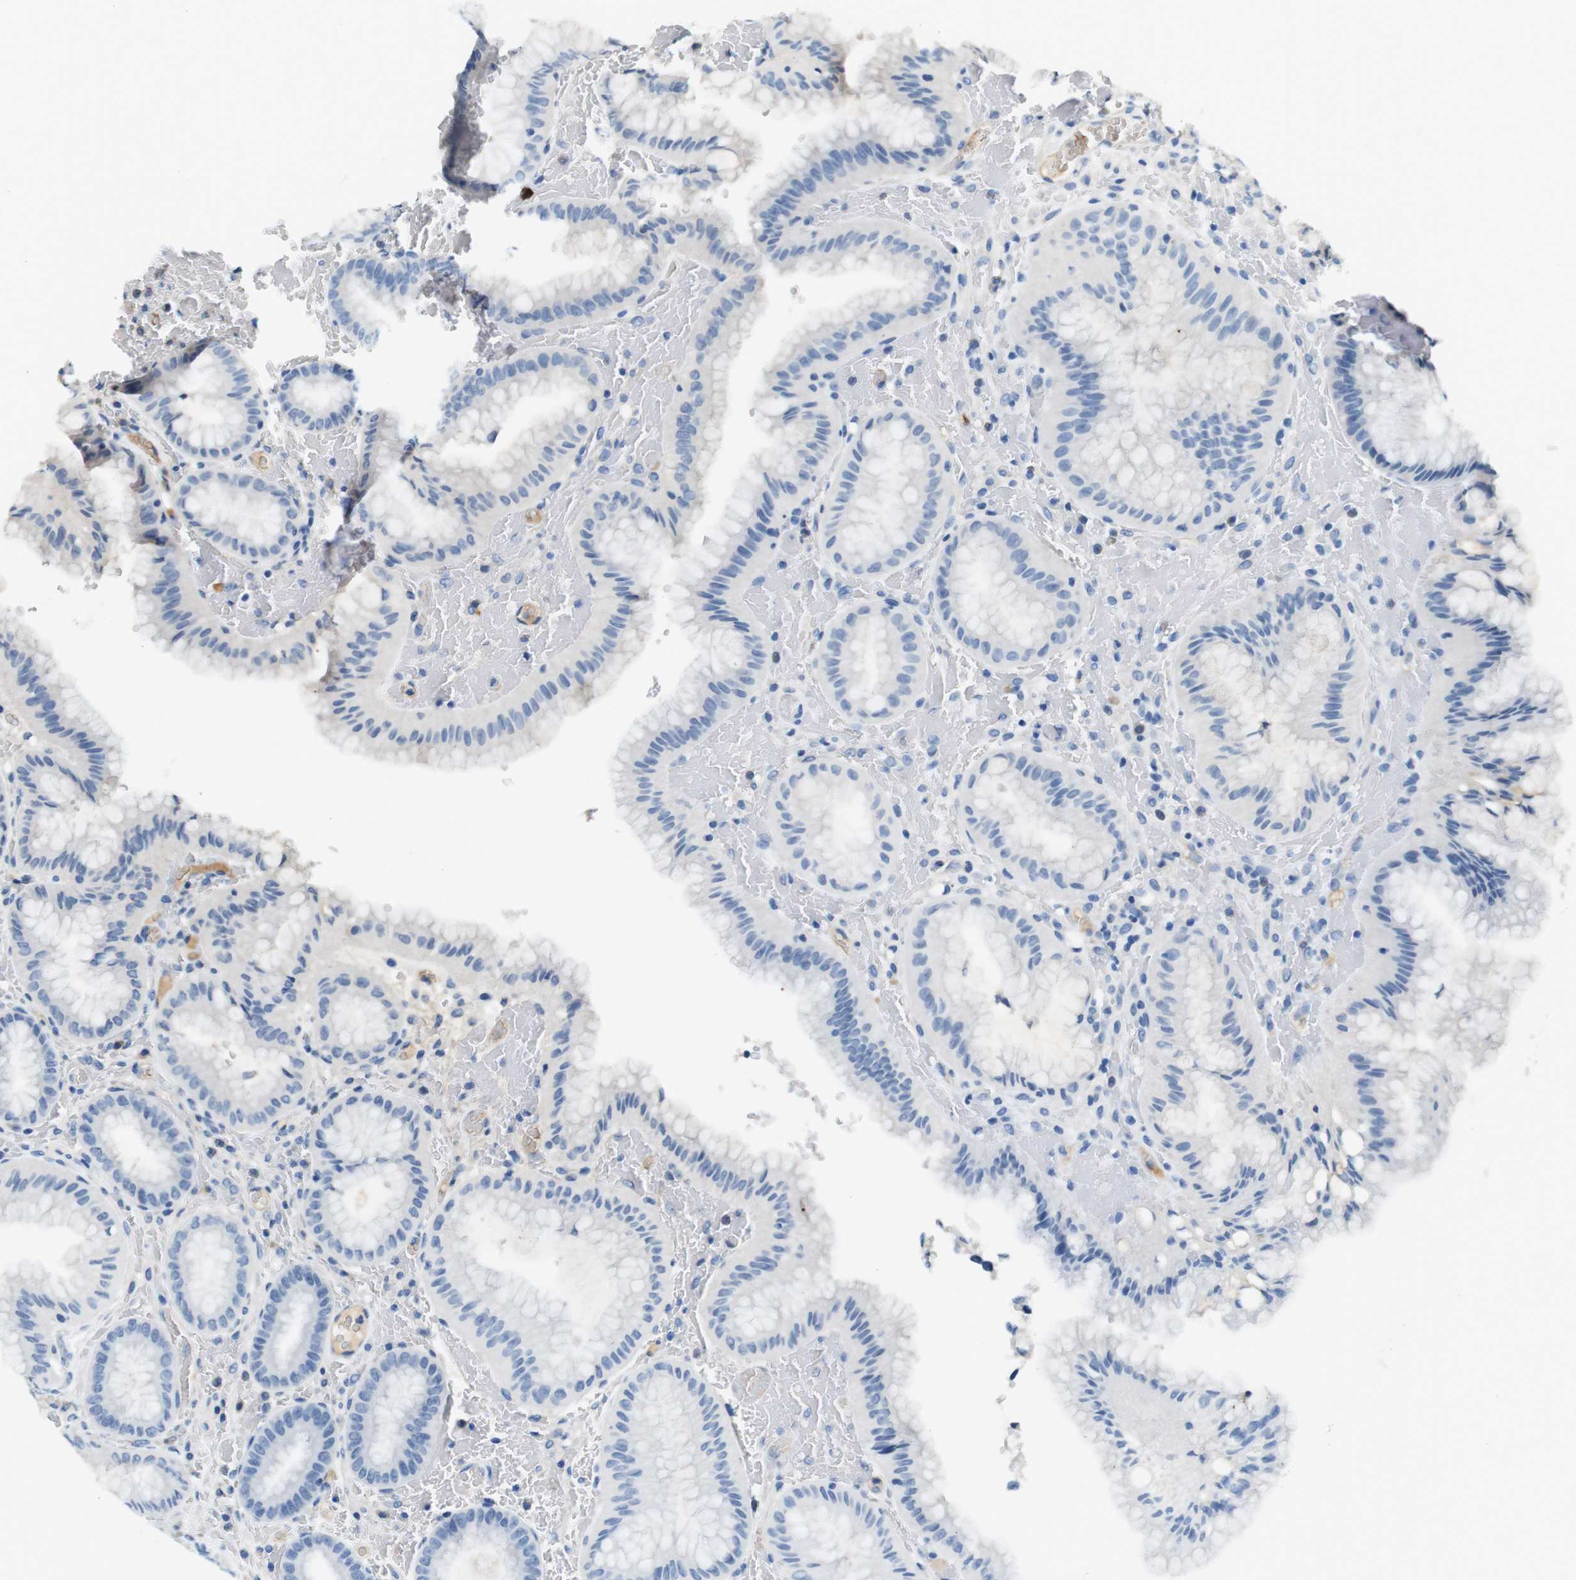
{"staining": {"intensity": "weak", "quantity": "25%-75%", "location": "cytoplasmic/membranous"}, "tissue": "stomach", "cell_type": "Glandular cells", "image_type": "normal", "snomed": [{"axis": "morphology", "description": "Normal tissue, NOS"}, {"axis": "morphology", "description": "Carcinoid, malignant, NOS"}, {"axis": "topography", "description": "Stomach, upper"}], "caption": "A high-resolution image shows immunohistochemistry staining of unremarkable stomach, which displays weak cytoplasmic/membranous staining in about 25%-75% of glandular cells.", "gene": "IGHD", "patient": {"sex": "male", "age": 39}}